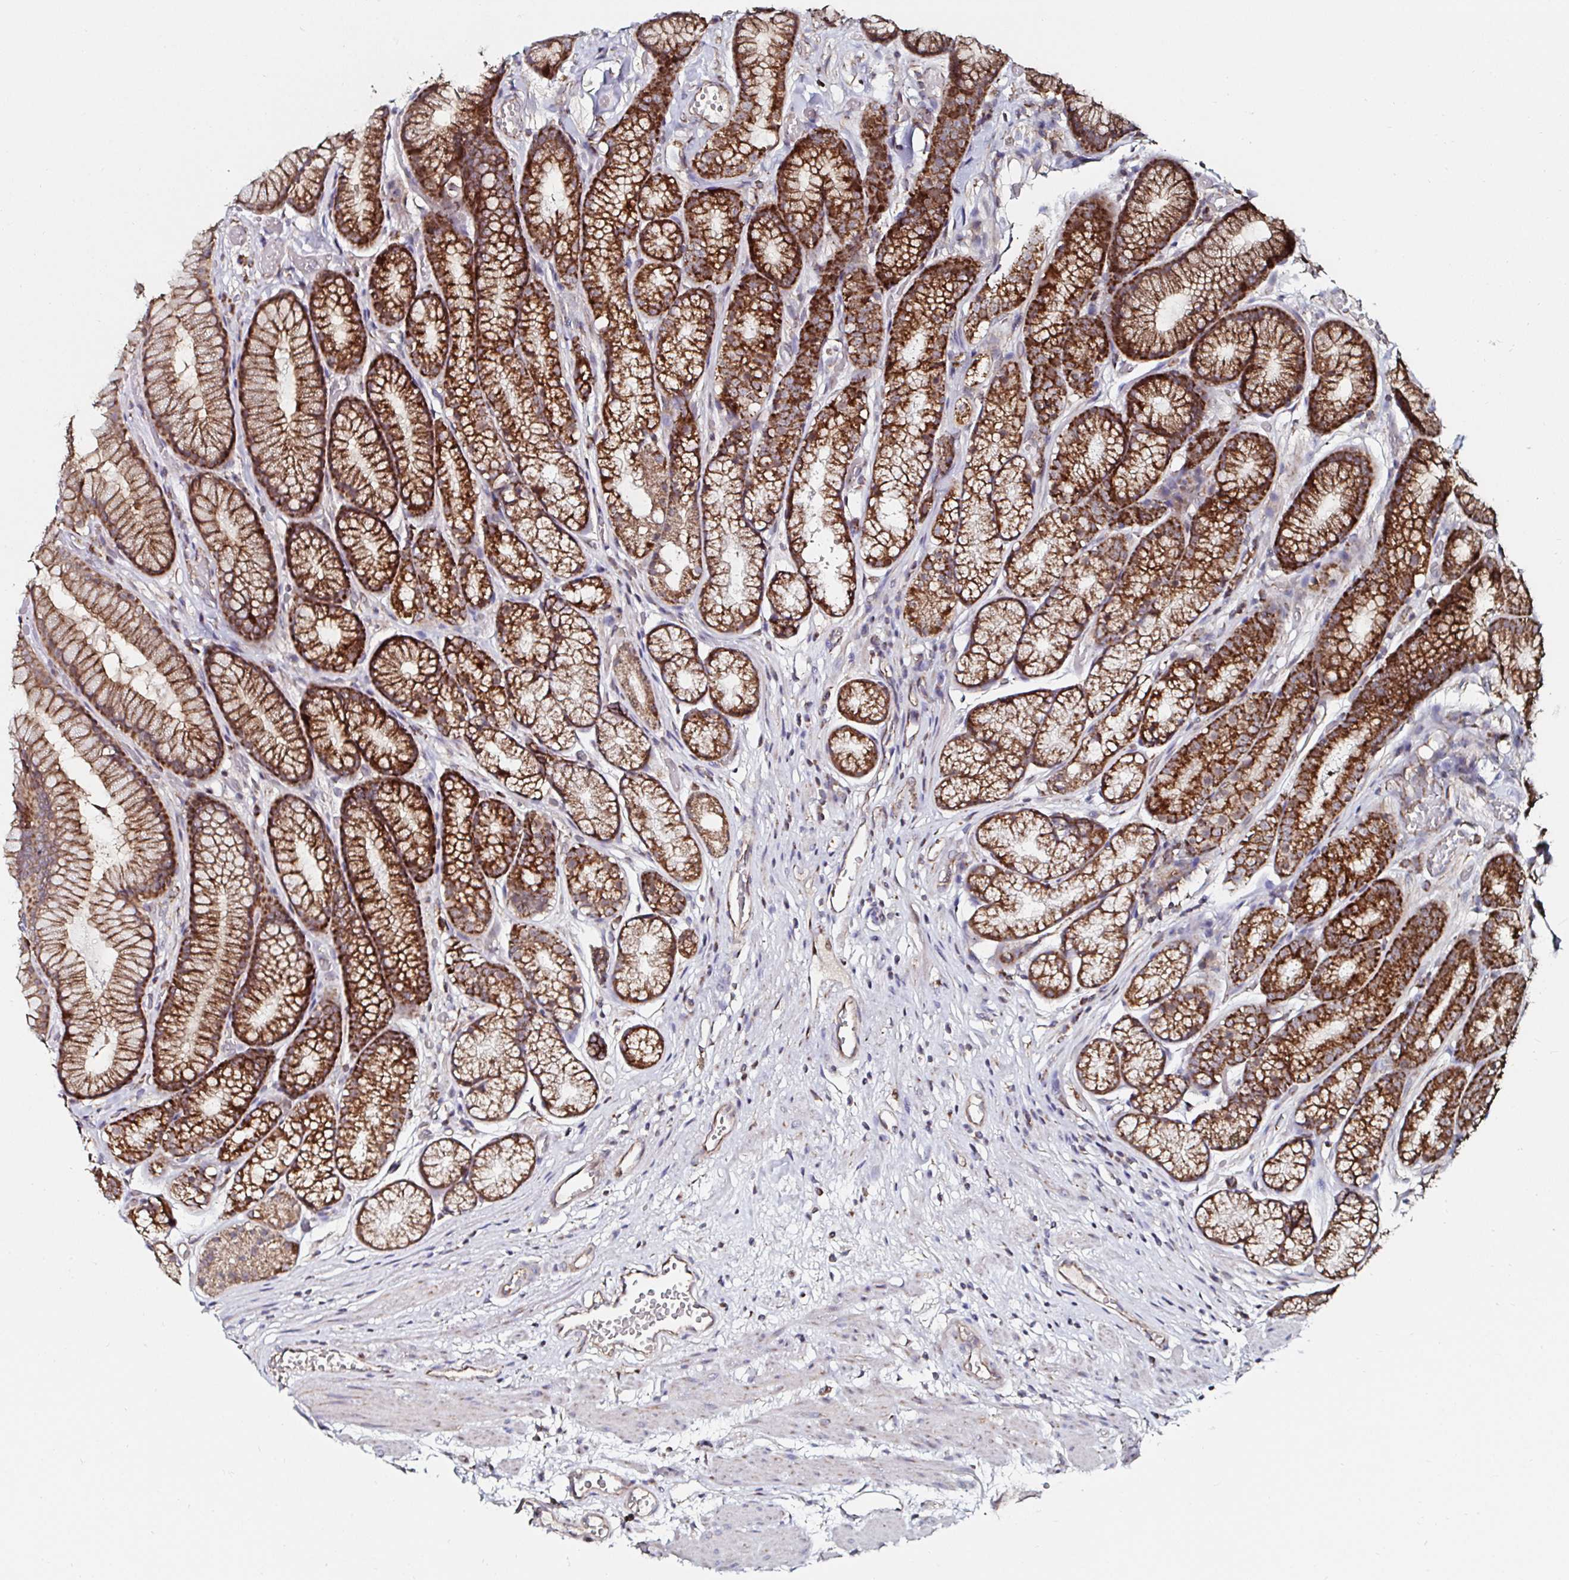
{"staining": {"intensity": "strong", "quantity": ">75%", "location": "cytoplasmic/membranous"}, "tissue": "stomach", "cell_type": "Glandular cells", "image_type": "normal", "snomed": [{"axis": "morphology", "description": "Normal tissue, NOS"}, {"axis": "topography", "description": "Smooth muscle"}, {"axis": "topography", "description": "Stomach"}], "caption": "DAB (3,3'-diaminobenzidine) immunohistochemical staining of benign stomach displays strong cytoplasmic/membranous protein staining in about >75% of glandular cells. The staining was performed using DAB, with brown indicating positive protein expression. Nuclei are stained blue with hematoxylin.", "gene": "ATAD3A", "patient": {"sex": "male", "age": 70}}